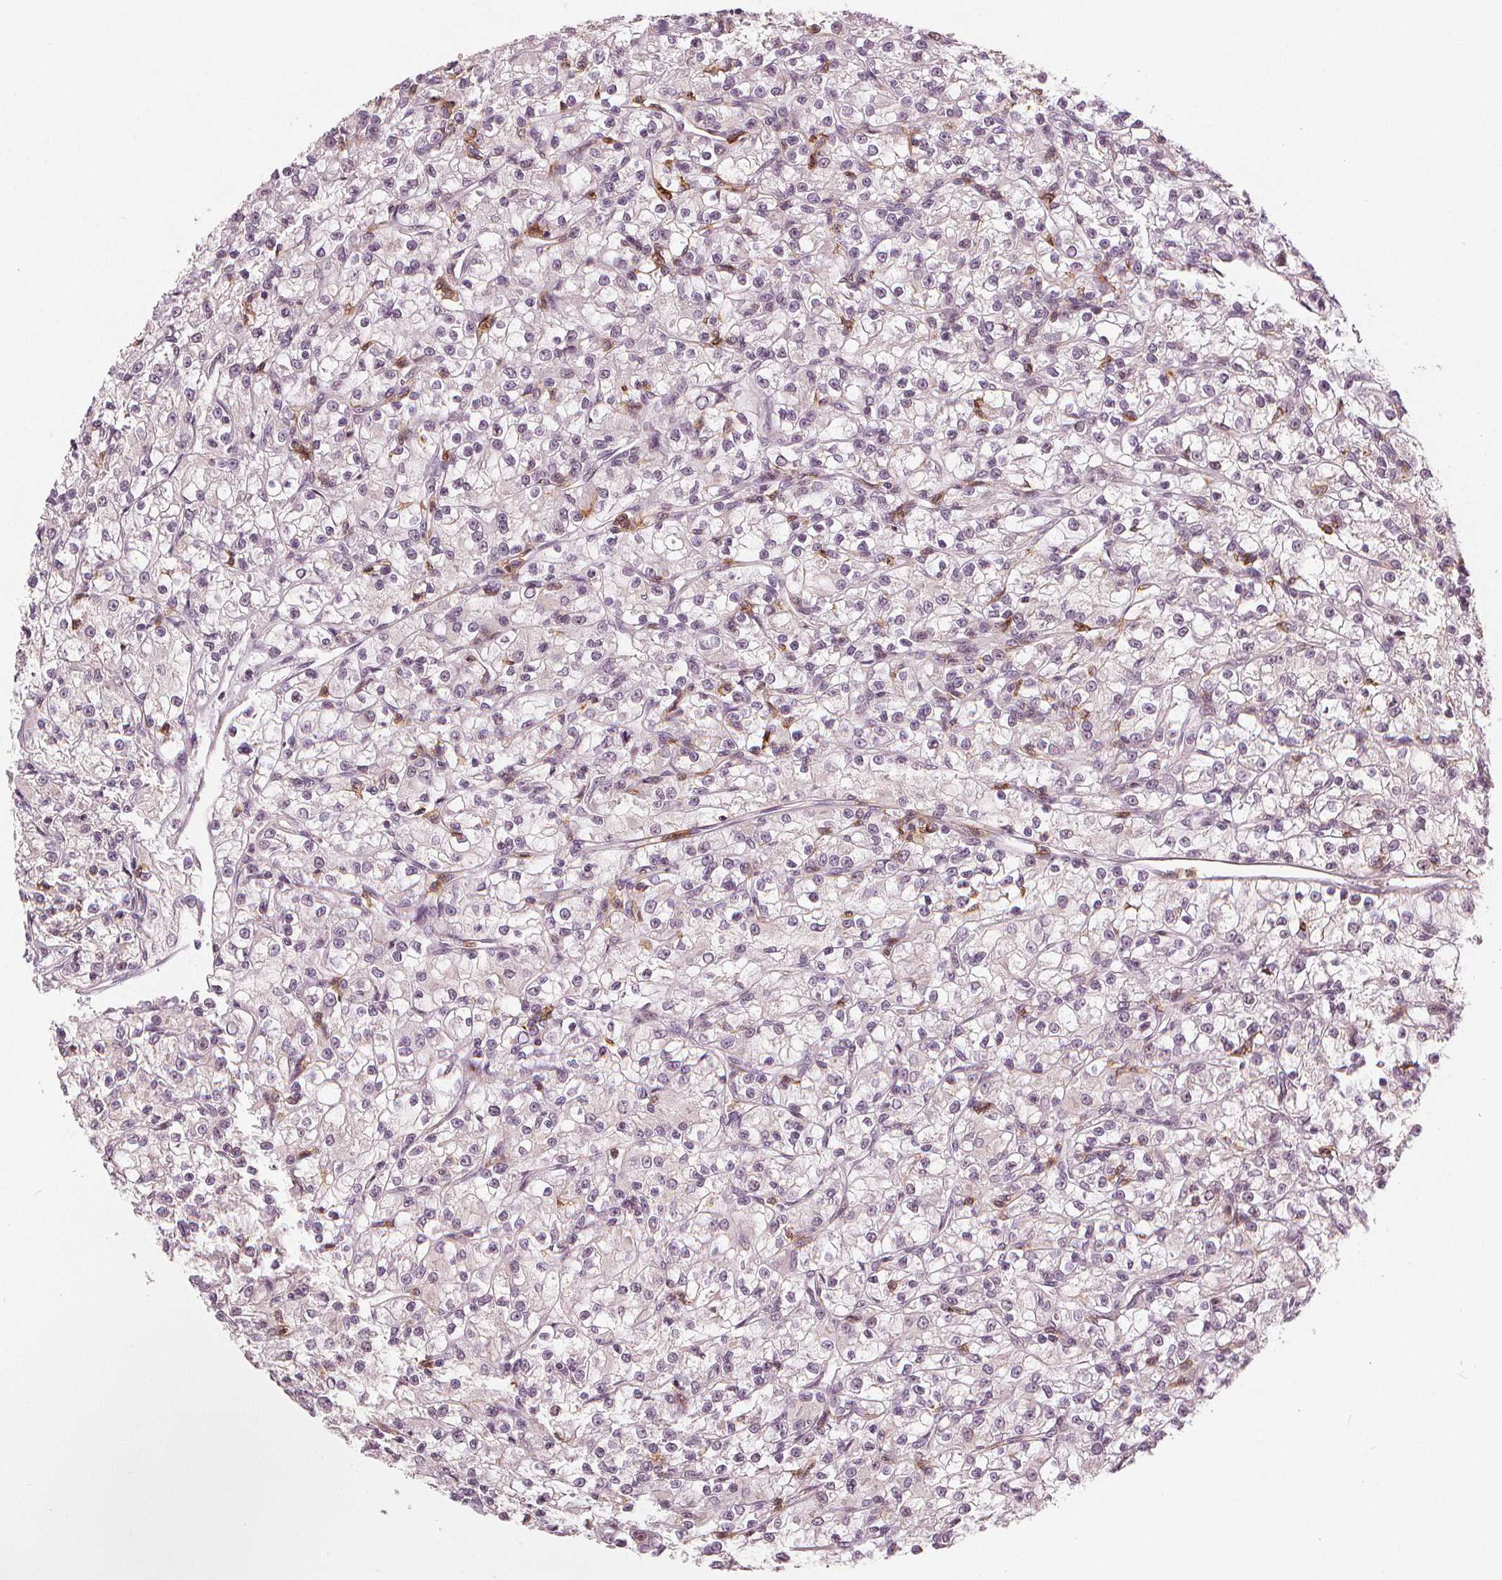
{"staining": {"intensity": "negative", "quantity": "none", "location": "none"}, "tissue": "renal cancer", "cell_type": "Tumor cells", "image_type": "cancer", "snomed": [{"axis": "morphology", "description": "Adenocarcinoma, NOS"}, {"axis": "topography", "description": "Kidney"}], "caption": "Immunohistochemistry (IHC) micrograph of neoplastic tissue: human adenocarcinoma (renal) stained with DAB shows no significant protein staining in tumor cells.", "gene": "SLC34A1", "patient": {"sex": "female", "age": 59}}